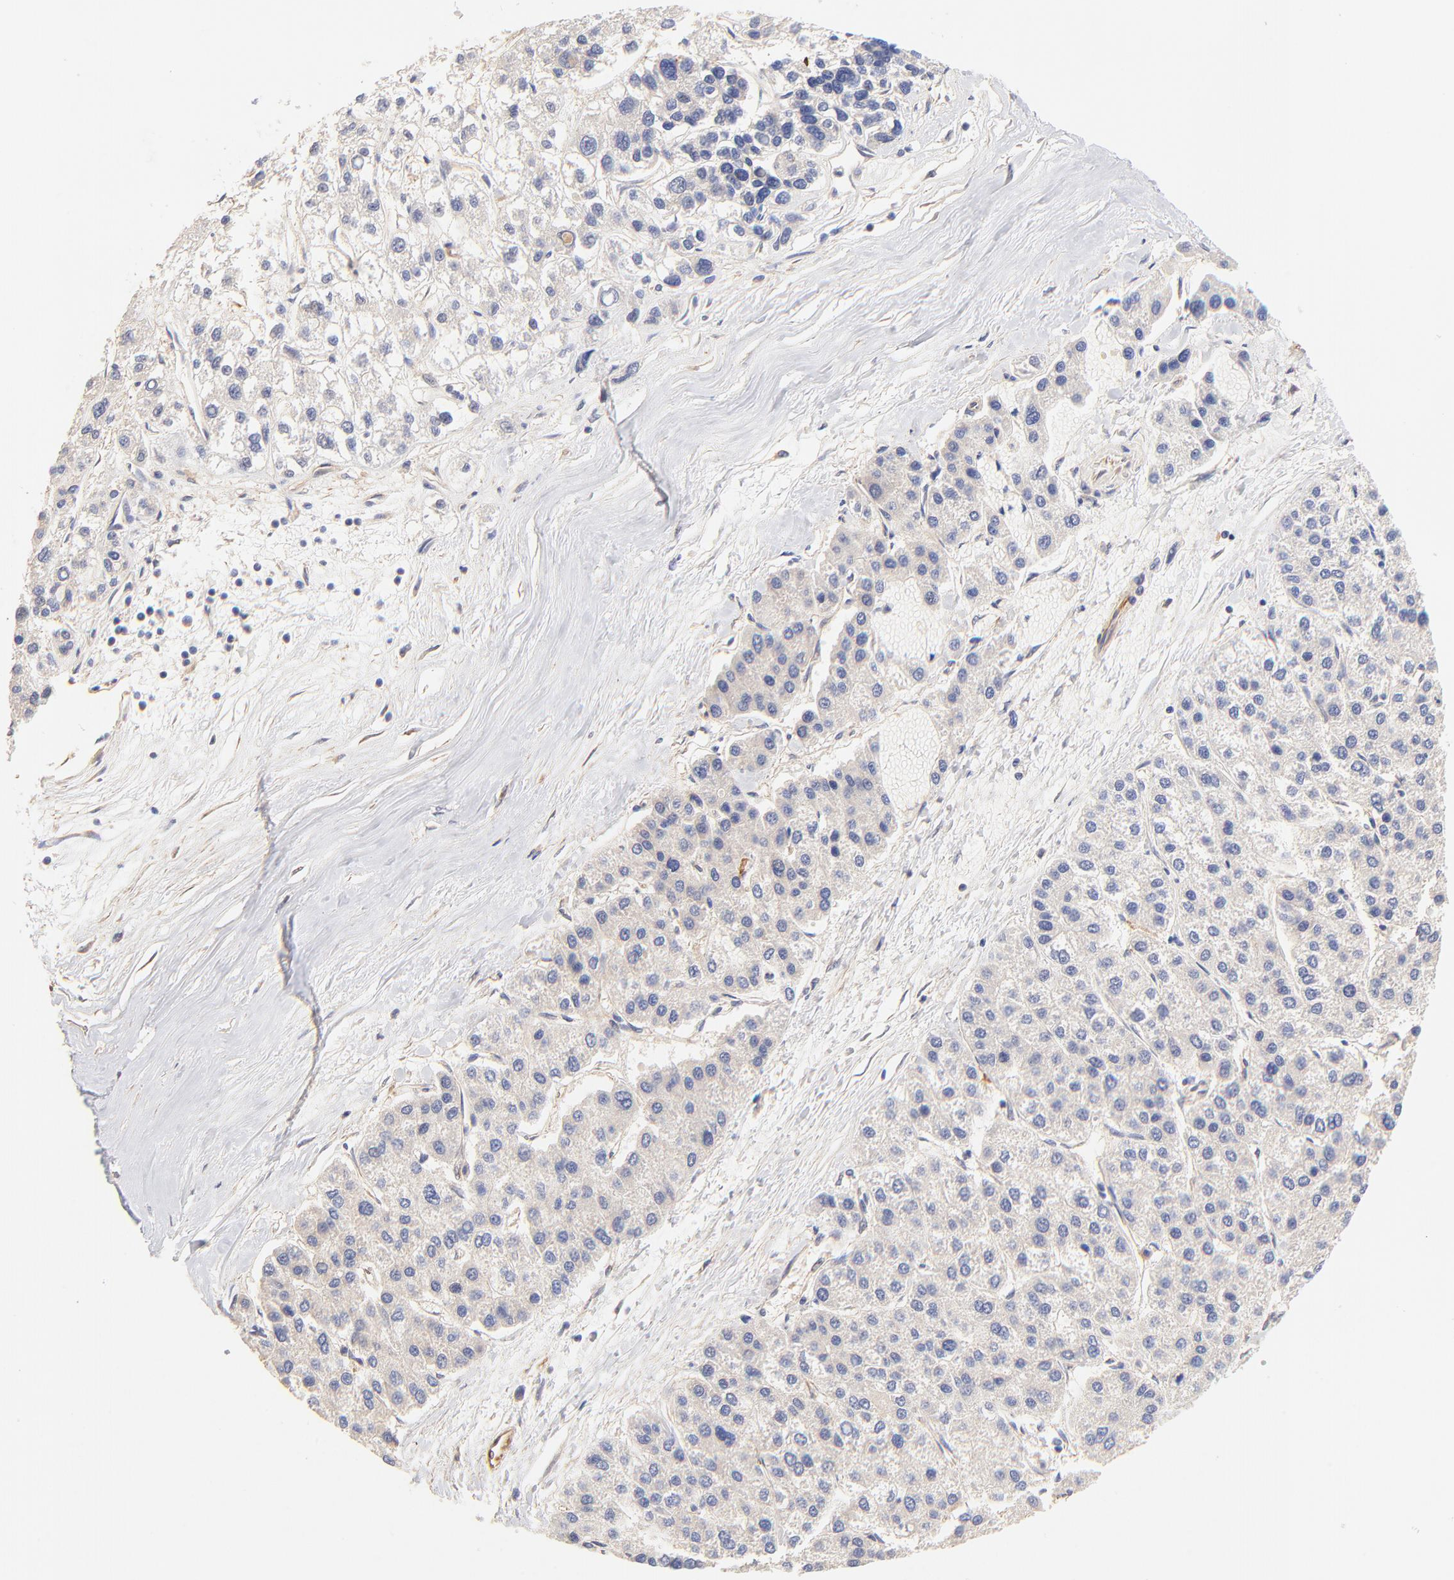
{"staining": {"intensity": "weak", "quantity": ">75%", "location": "cytoplasmic/membranous"}, "tissue": "liver cancer", "cell_type": "Tumor cells", "image_type": "cancer", "snomed": [{"axis": "morphology", "description": "Carcinoma, Hepatocellular, NOS"}, {"axis": "topography", "description": "Liver"}], "caption": "Immunohistochemistry (IHC) histopathology image of neoplastic tissue: human liver cancer (hepatocellular carcinoma) stained using immunohistochemistry (IHC) displays low levels of weak protein expression localized specifically in the cytoplasmic/membranous of tumor cells, appearing as a cytoplasmic/membranous brown color.", "gene": "TNFAIP3", "patient": {"sex": "female", "age": 85}}